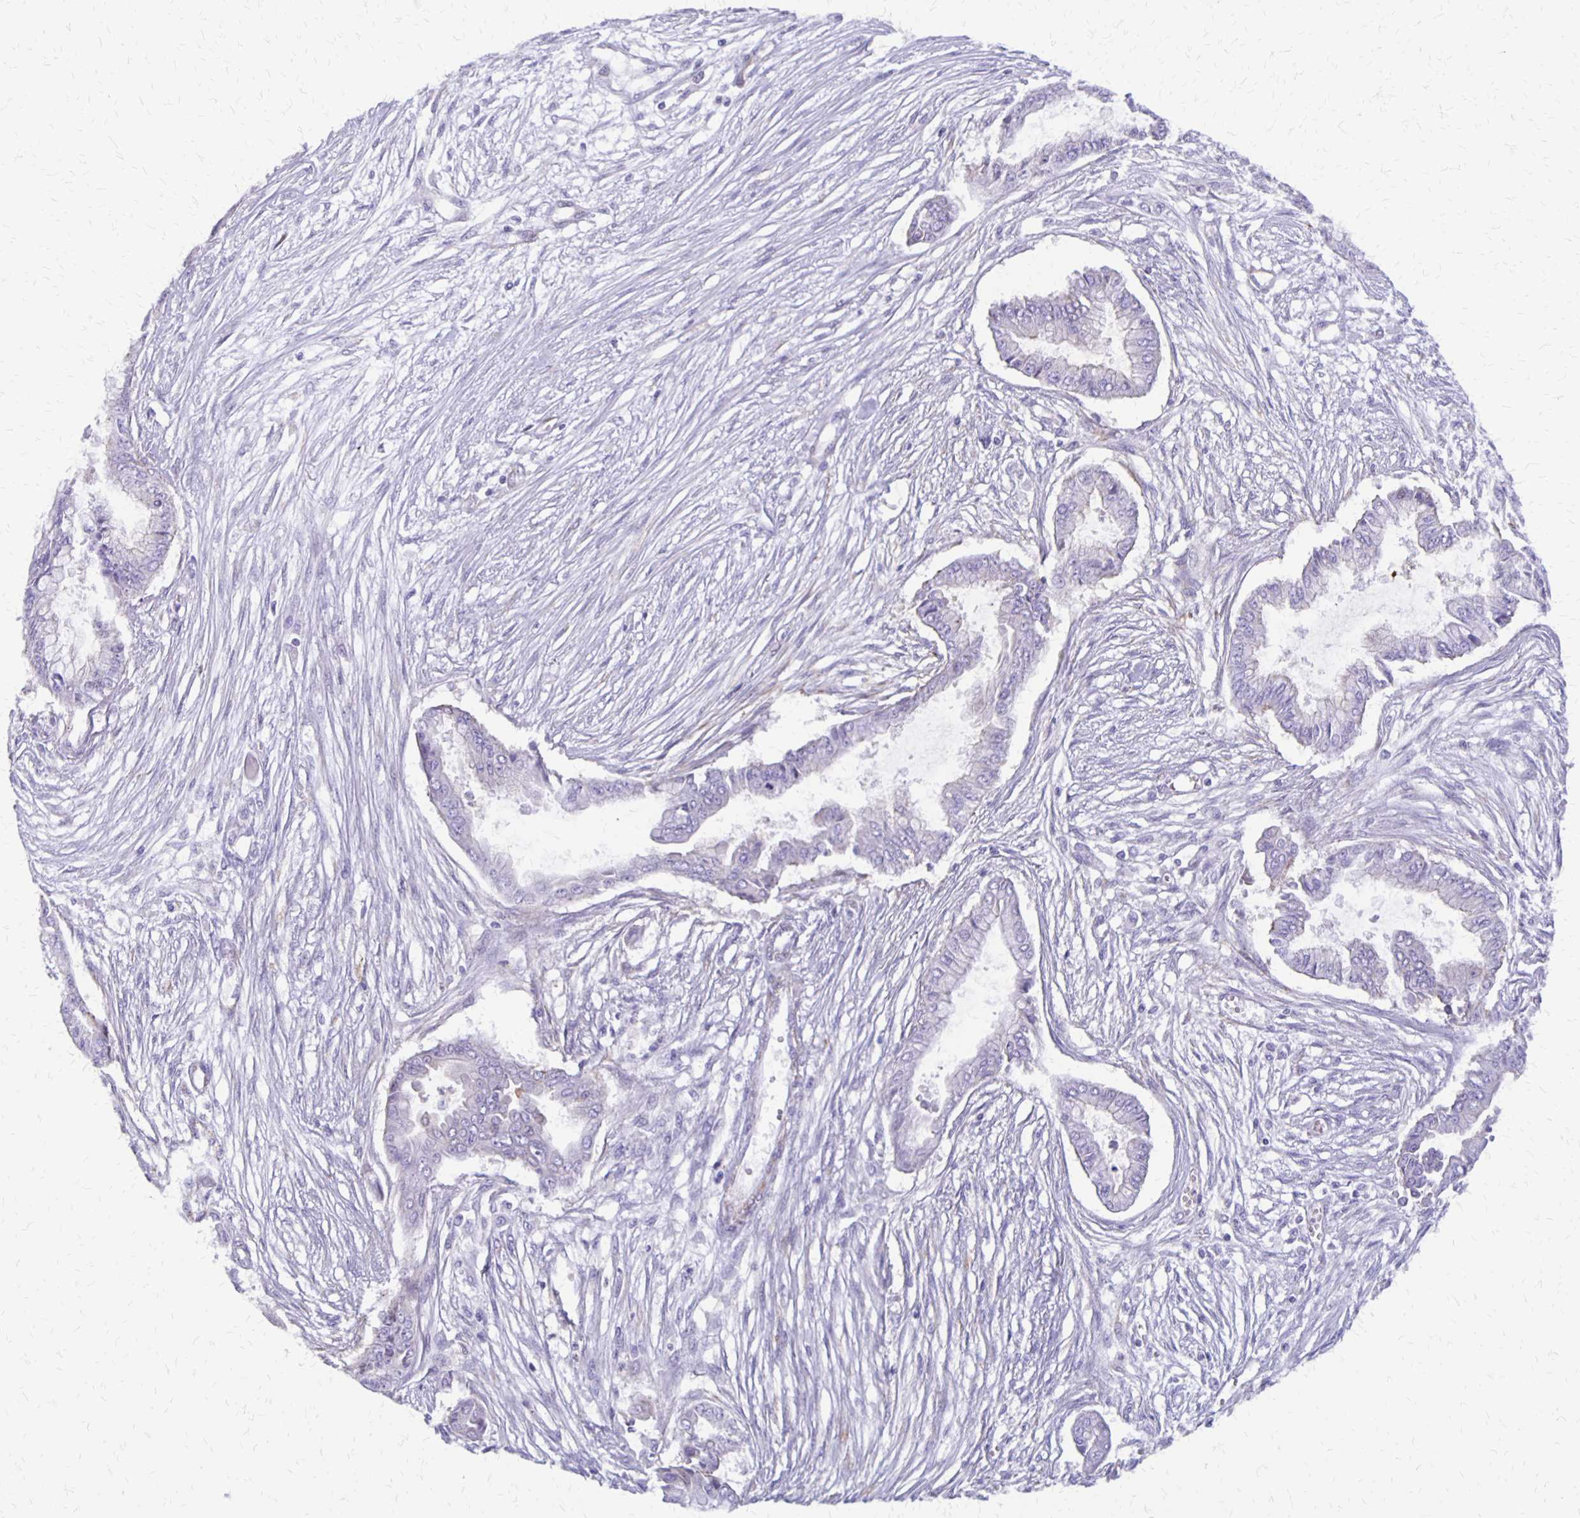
{"staining": {"intensity": "negative", "quantity": "none", "location": "none"}, "tissue": "pancreatic cancer", "cell_type": "Tumor cells", "image_type": "cancer", "snomed": [{"axis": "morphology", "description": "Adenocarcinoma, NOS"}, {"axis": "topography", "description": "Pancreas"}], "caption": "This is a histopathology image of immunohistochemistry staining of pancreatic cancer, which shows no positivity in tumor cells.", "gene": "SEPTIN5", "patient": {"sex": "female", "age": 68}}